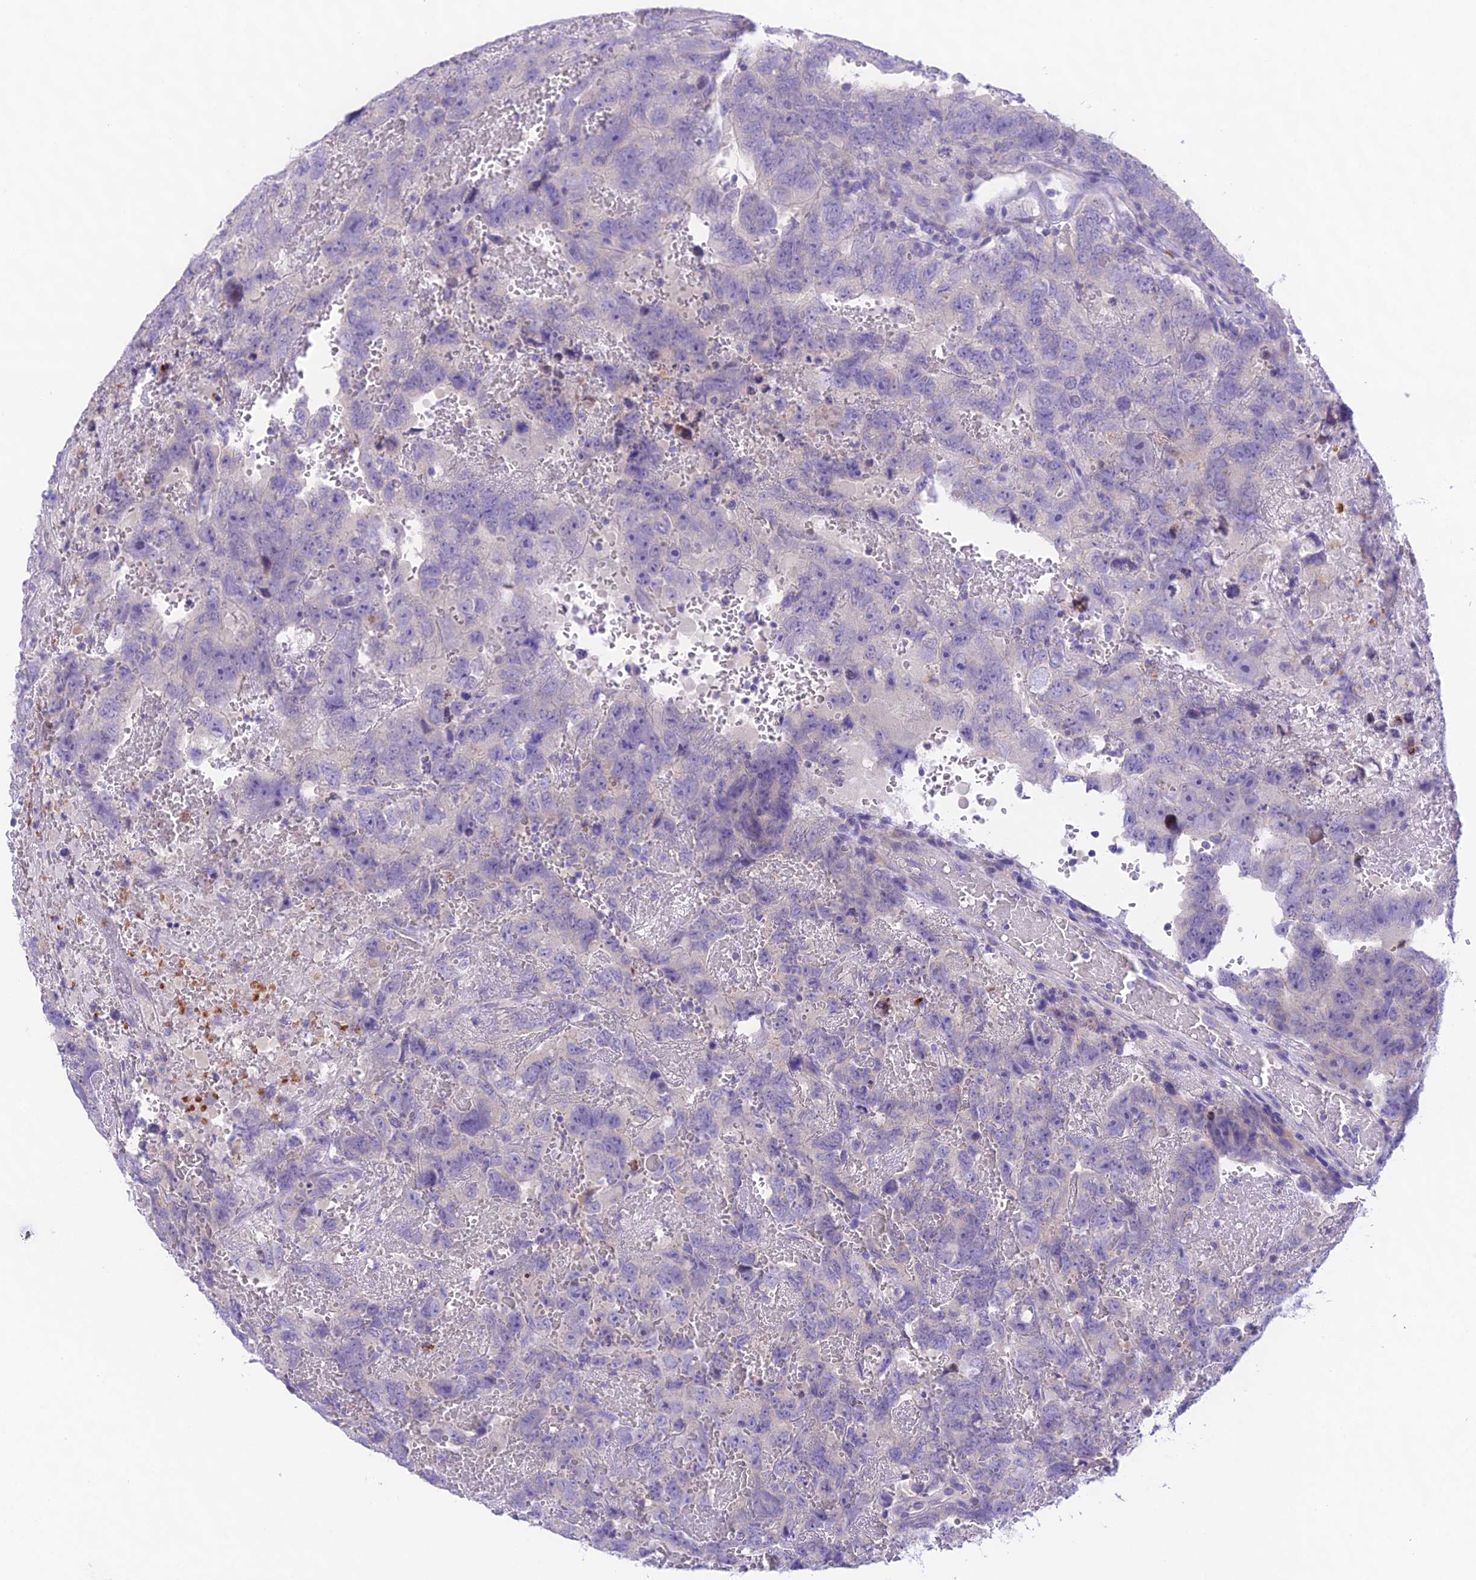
{"staining": {"intensity": "negative", "quantity": "none", "location": "none"}, "tissue": "testis cancer", "cell_type": "Tumor cells", "image_type": "cancer", "snomed": [{"axis": "morphology", "description": "Carcinoma, Embryonal, NOS"}, {"axis": "topography", "description": "Testis"}], "caption": "Immunohistochemical staining of testis cancer displays no significant positivity in tumor cells. (DAB (3,3'-diaminobenzidine) IHC visualized using brightfield microscopy, high magnification).", "gene": "KIAA0408", "patient": {"sex": "male", "age": 45}}